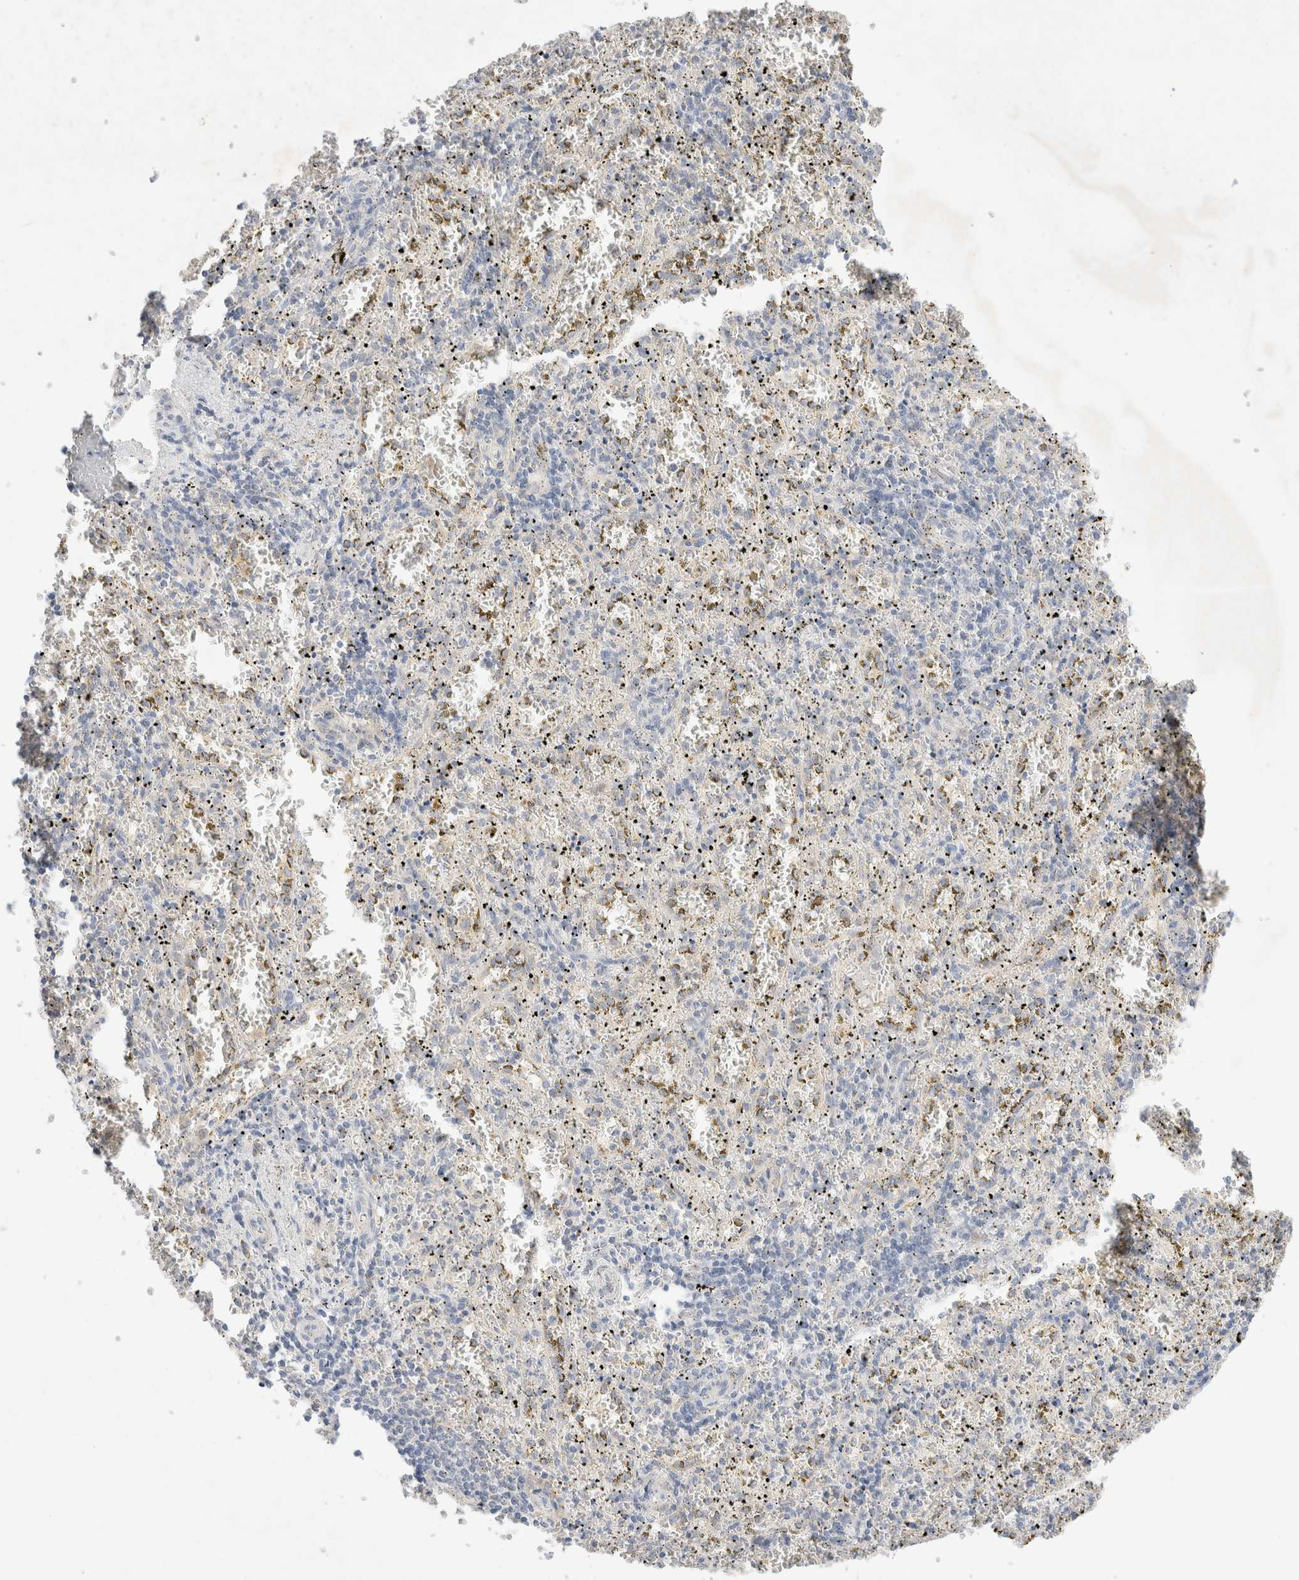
{"staining": {"intensity": "negative", "quantity": "none", "location": "none"}, "tissue": "spleen", "cell_type": "Cells in red pulp", "image_type": "normal", "snomed": [{"axis": "morphology", "description": "Normal tissue, NOS"}, {"axis": "topography", "description": "Spleen"}], "caption": "Human spleen stained for a protein using immunohistochemistry (IHC) displays no staining in cells in red pulp.", "gene": "SPATA20", "patient": {"sex": "male", "age": 11}}